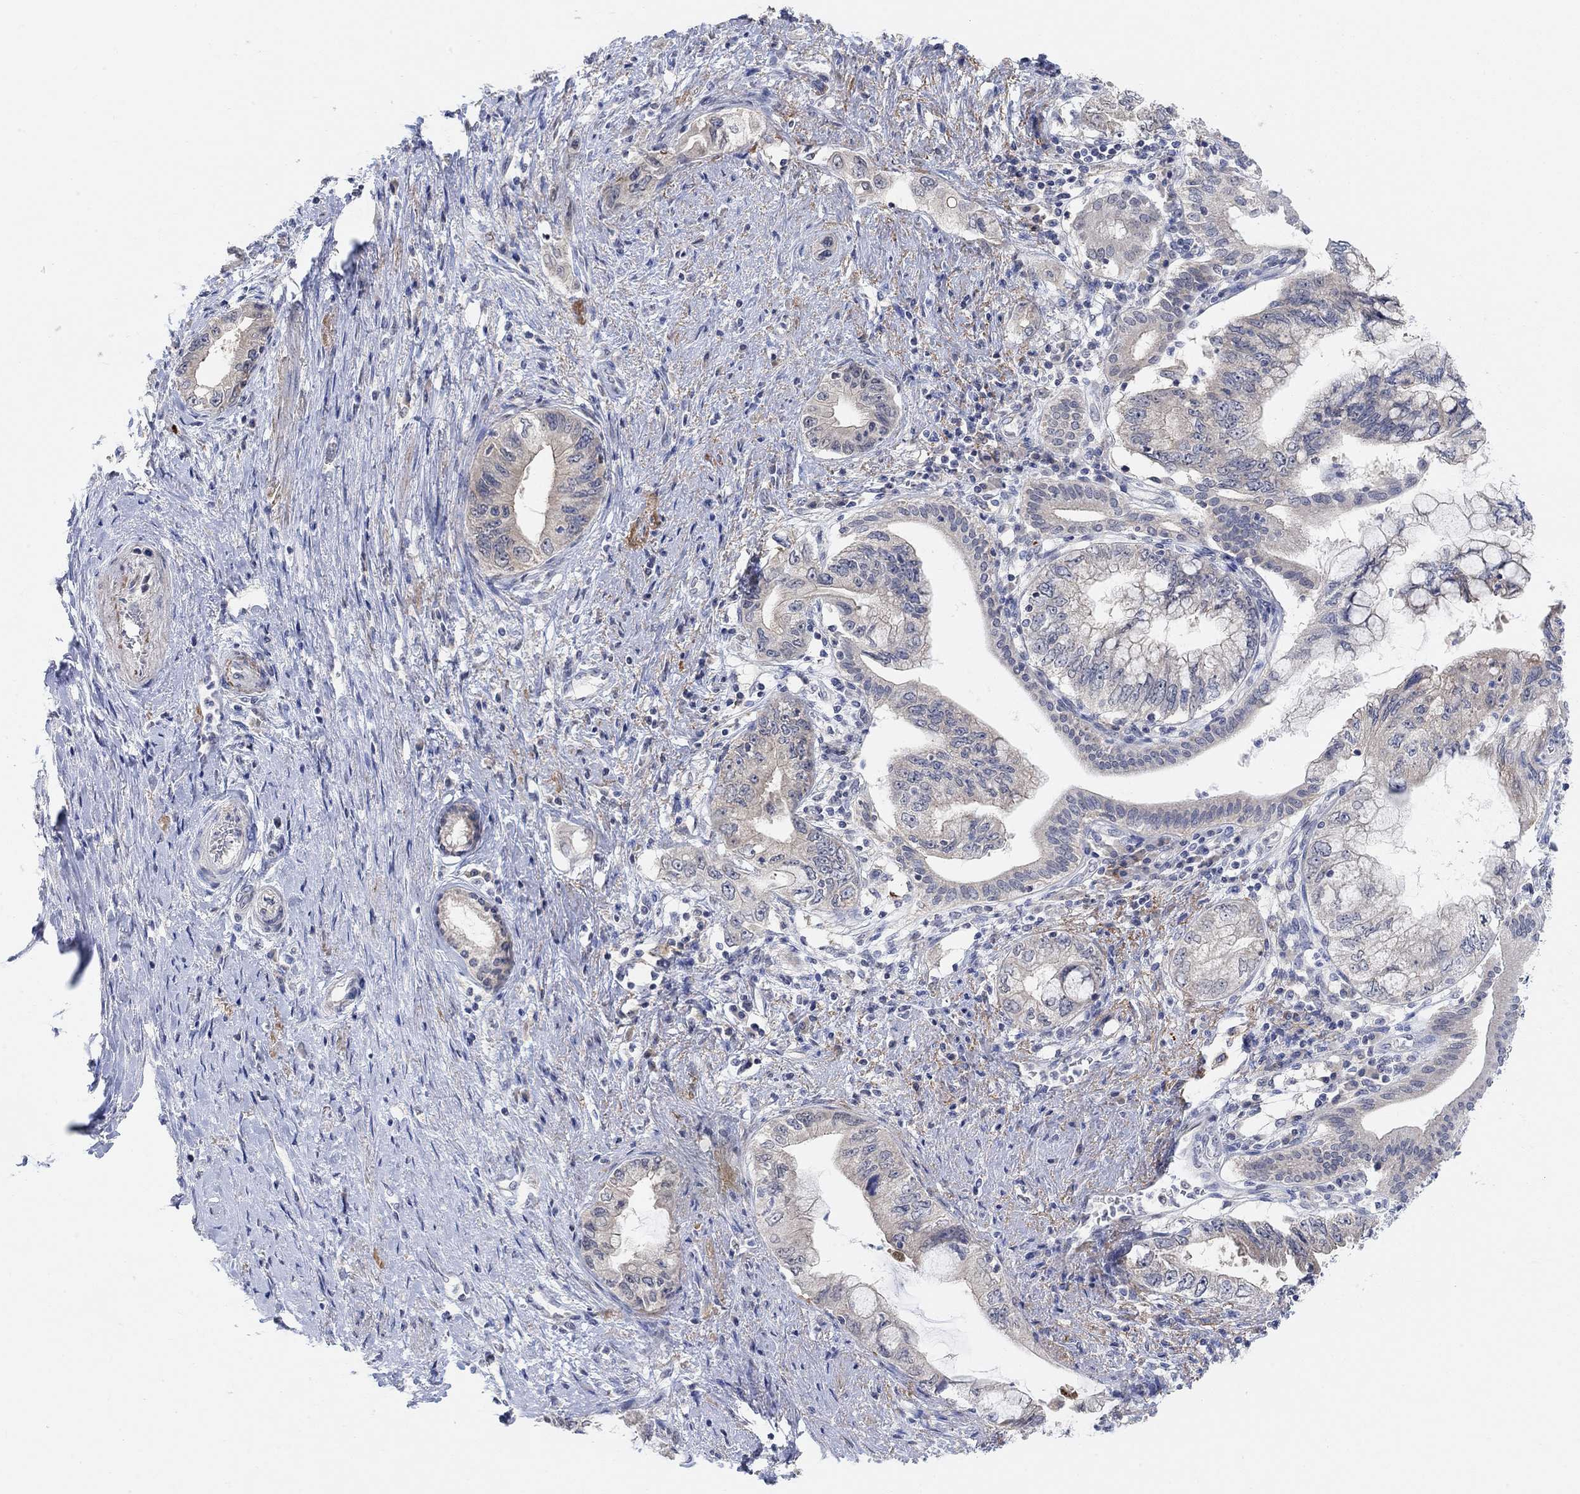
{"staining": {"intensity": "weak", "quantity": "<25%", "location": "cytoplasmic/membranous"}, "tissue": "pancreatic cancer", "cell_type": "Tumor cells", "image_type": "cancer", "snomed": [{"axis": "morphology", "description": "Adenocarcinoma, NOS"}, {"axis": "topography", "description": "Pancreas"}], "caption": "DAB (3,3'-diaminobenzidine) immunohistochemical staining of human pancreatic cancer demonstrates no significant positivity in tumor cells.", "gene": "RIMS1", "patient": {"sex": "female", "age": 73}}